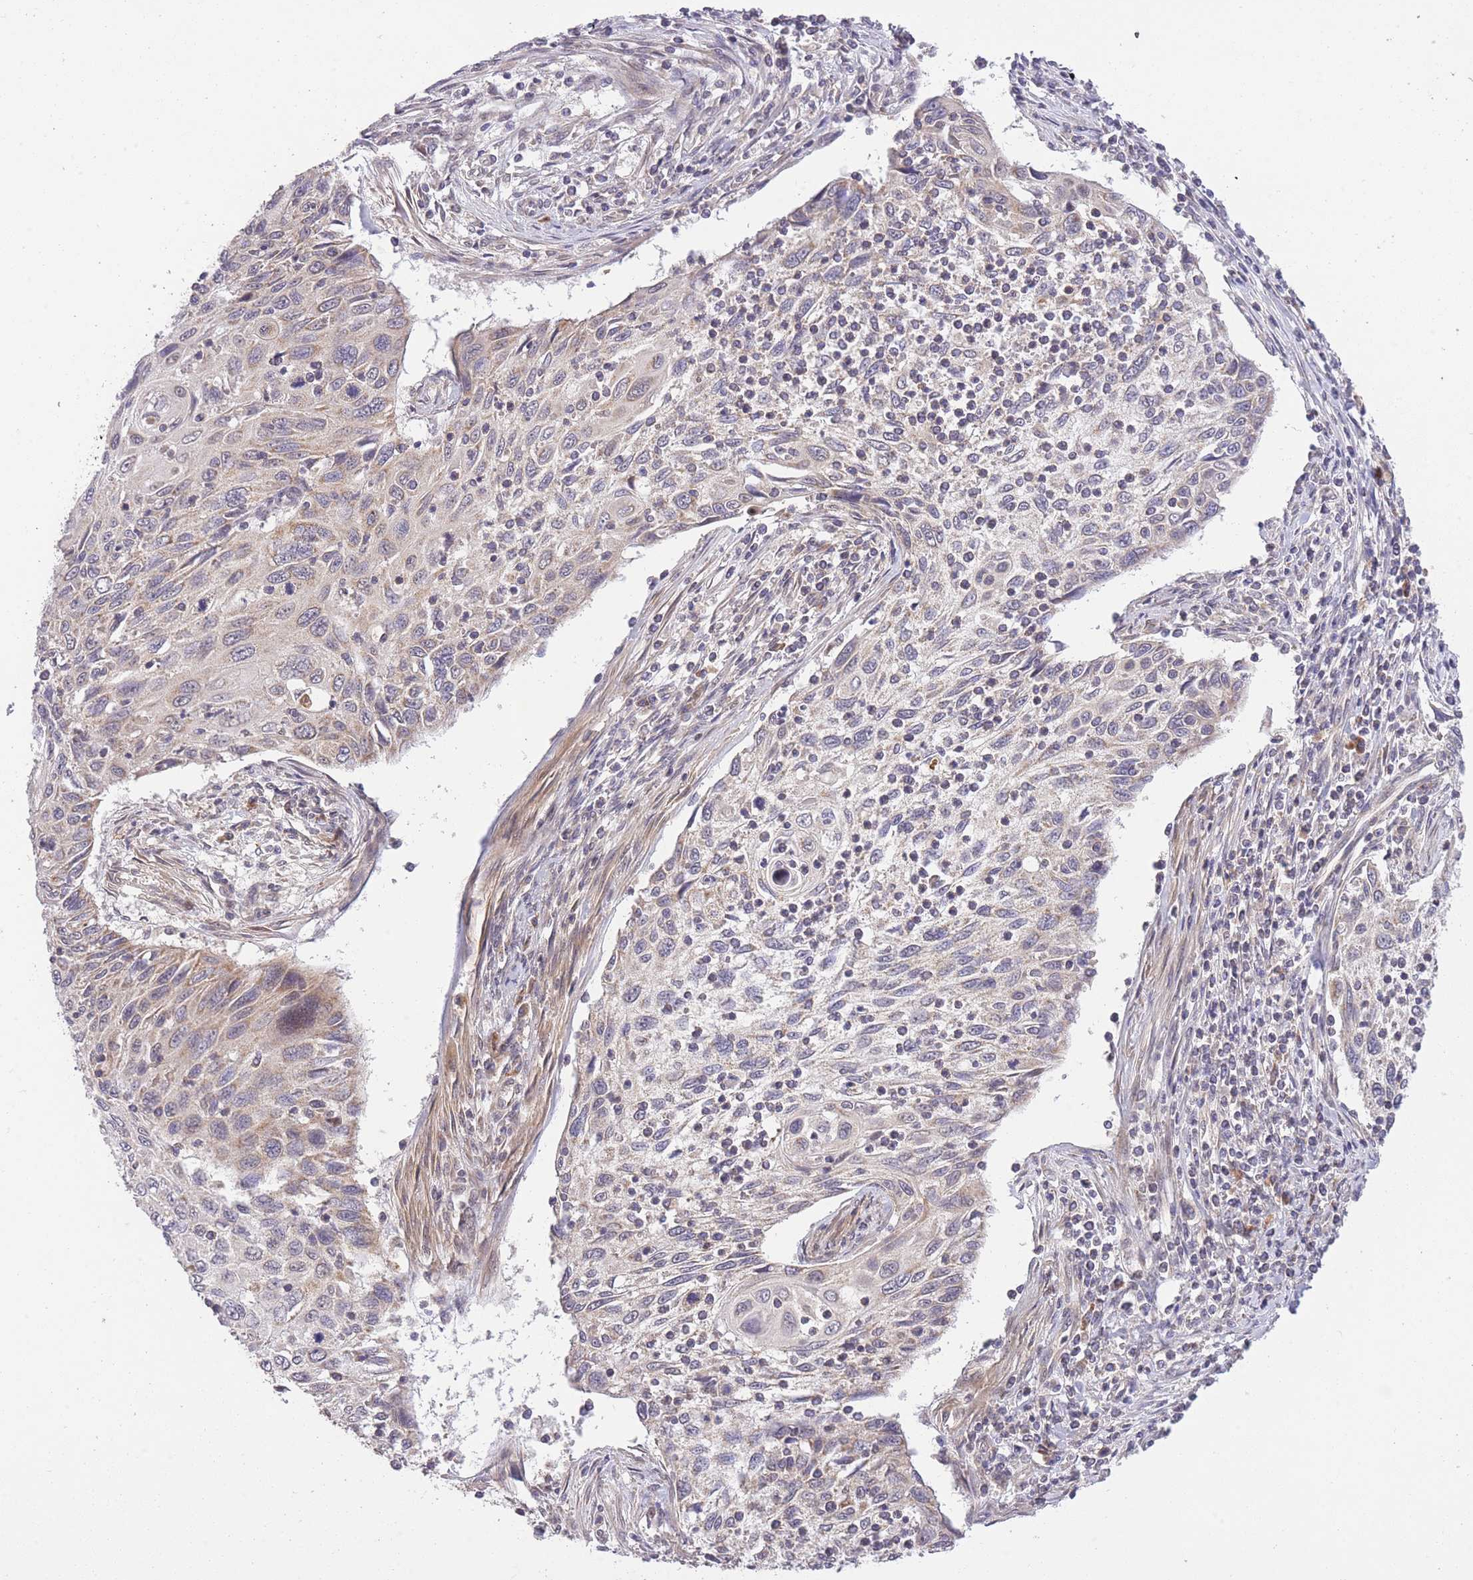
{"staining": {"intensity": "negative", "quantity": "none", "location": "none"}, "tissue": "cervical cancer", "cell_type": "Tumor cells", "image_type": "cancer", "snomed": [{"axis": "morphology", "description": "Squamous cell carcinoma, NOS"}, {"axis": "topography", "description": "Cervix"}], "caption": "A high-resolution micrograph shows IHC staining of squamous cell carcinoma (cervical), which displays no significant staining in tumor cells. (Stains: DAB (3,3'-diaminobenzidine) immunohistochemistry (IHC) with hematoxylin counter stain, Microscopy: brightfield microscopy at high magnification).", "gene": "ELOA2", "patient": {"sex": "female", "age": 70}}